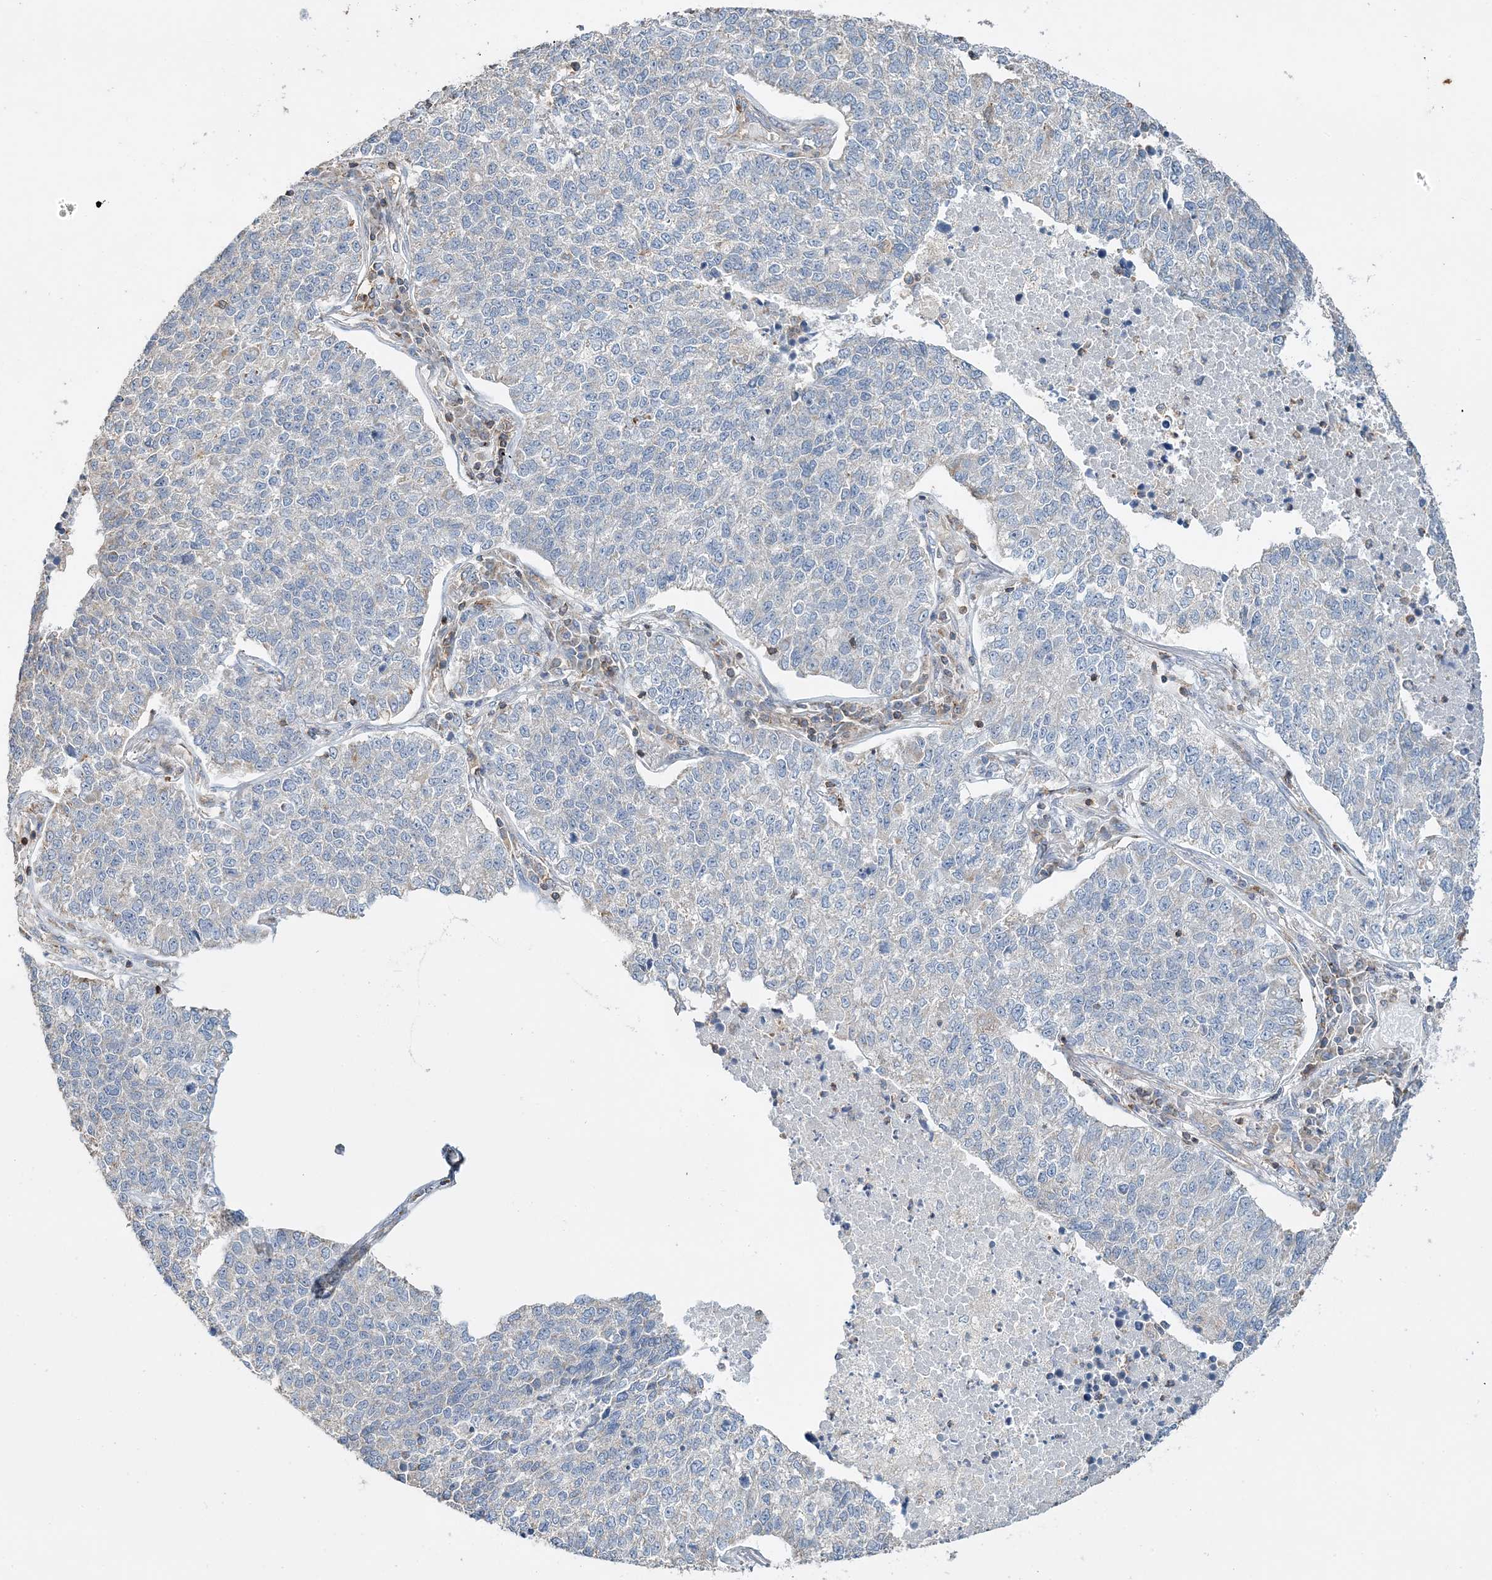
{"staining": {"intensity": "negative", "quantity": "none", "location": "none"}, "tissue": "lung cancer", "cell_type": "Tumor cells", "image_type": "cancer", "snomed": [{"axis": "morphology", "description": "Adenocarcinoma, NOS"}, {"axis": "topography", "description": "Lung"}], "caption": "The photomicrograph shows no staining of tumor cells in adenocarcinoma (lung). The staining was performed using DAB to visualize the protein expression in brown, while the nuclei were stained in blue with hematoxylin (Magnification: 20x).", "gene": "TMLHE", "patient": {"sex": "male", "age": 49}}